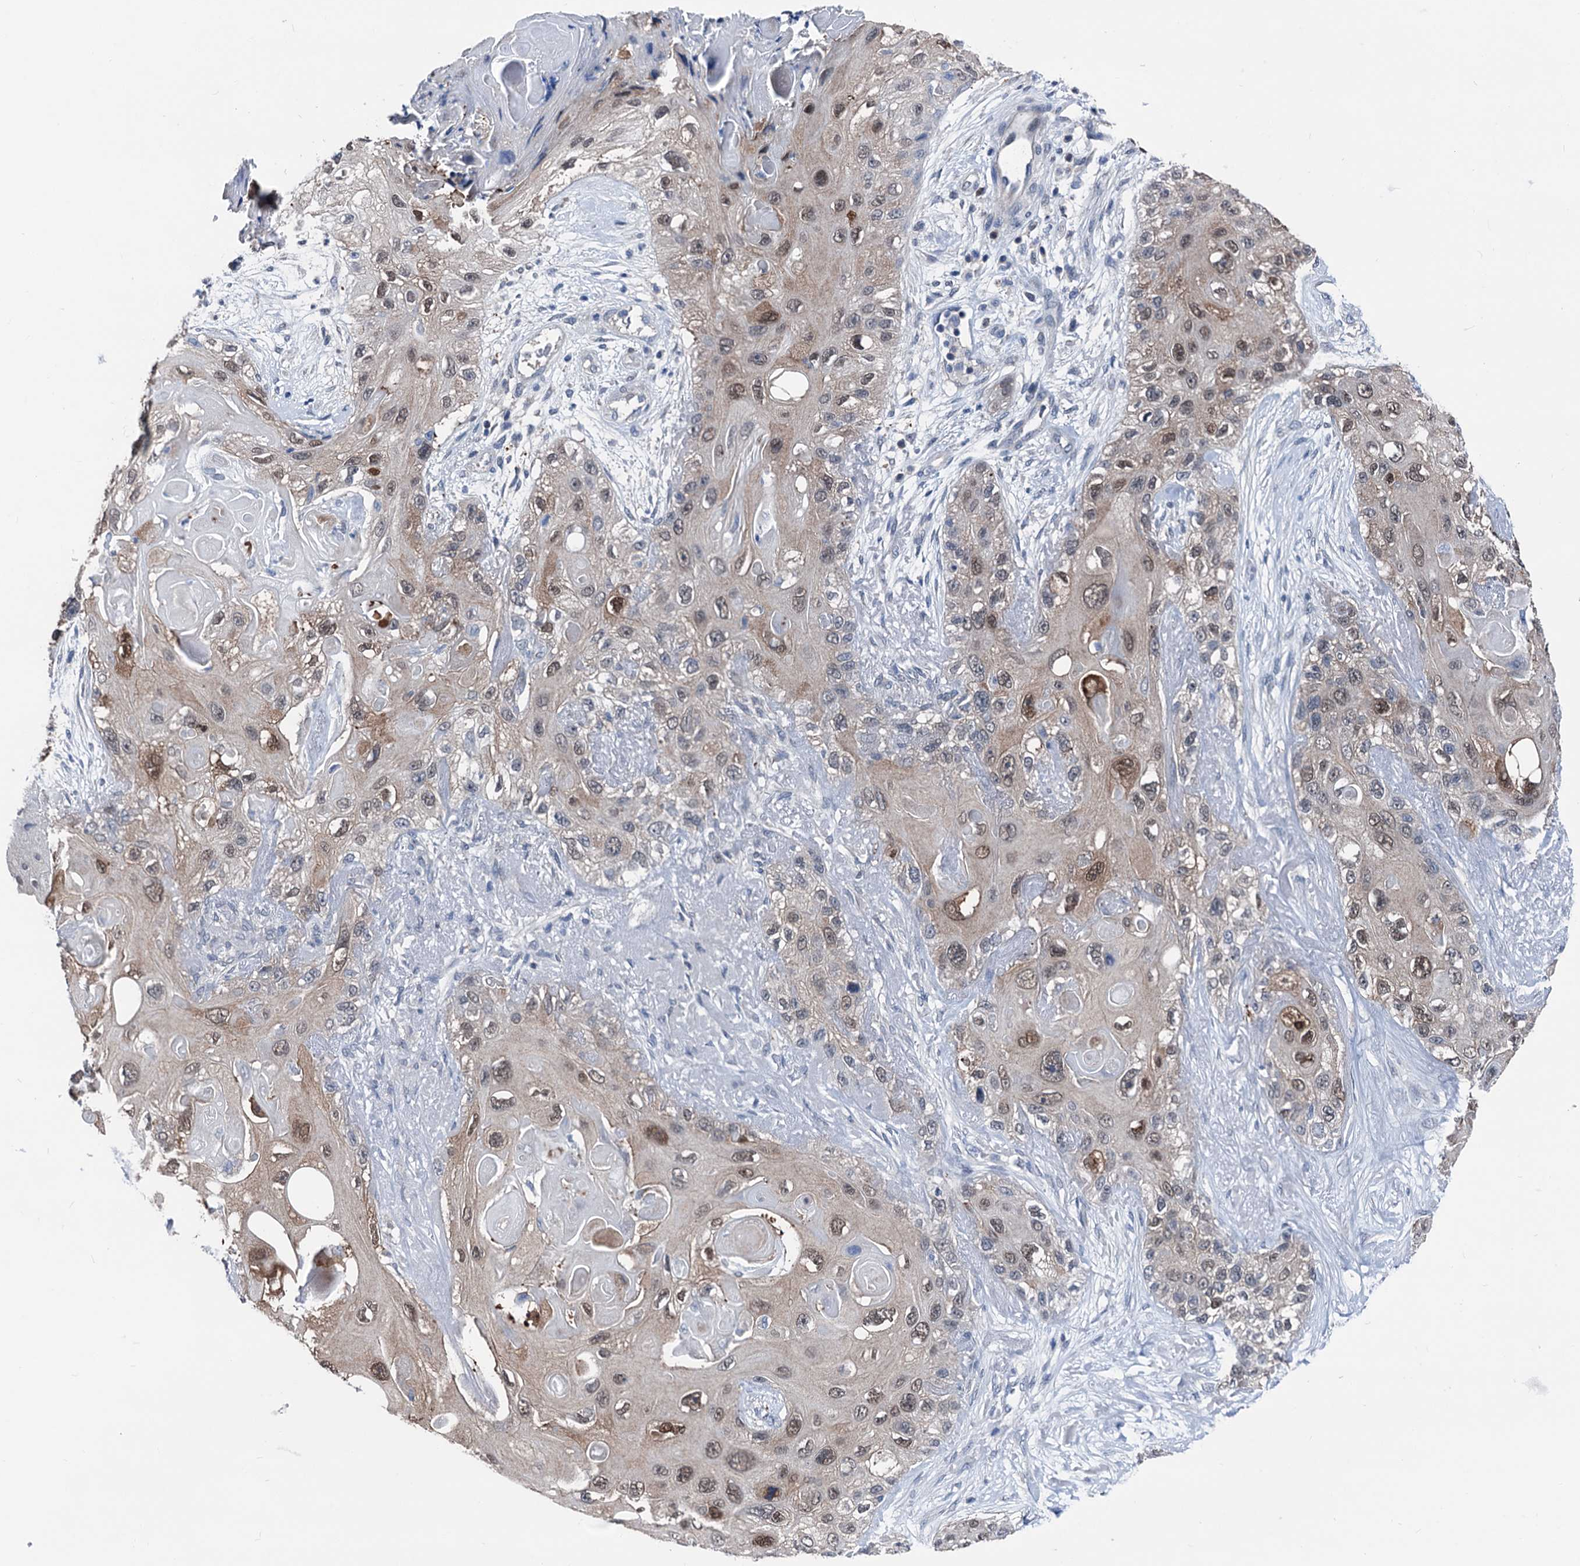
{"staining": {"intensity": "weak", "quantity": ">75%", "location": "cytoplasmic/membranous,nuclear"}, "tissue": "skin cancer", "cell_type": "Tumor cells", "image_type": "cancer", "snomed": [{"axis": "morphology", "description": "Normal tissue, NOS"}, {"axis": "morphology", "description": "Squamous cell carcinoma, NOS"}, {"axis": "topography", "description": "Skin"}], "caption": "This is a photomicrograph of IHC staining of skin squamous cell carcinoma, which shows weak expression in the cytoplasmic/membranous and nuclear of tumor cells.", "gene": "GLO1", "patient": {"sex": "male", "age": 72}}